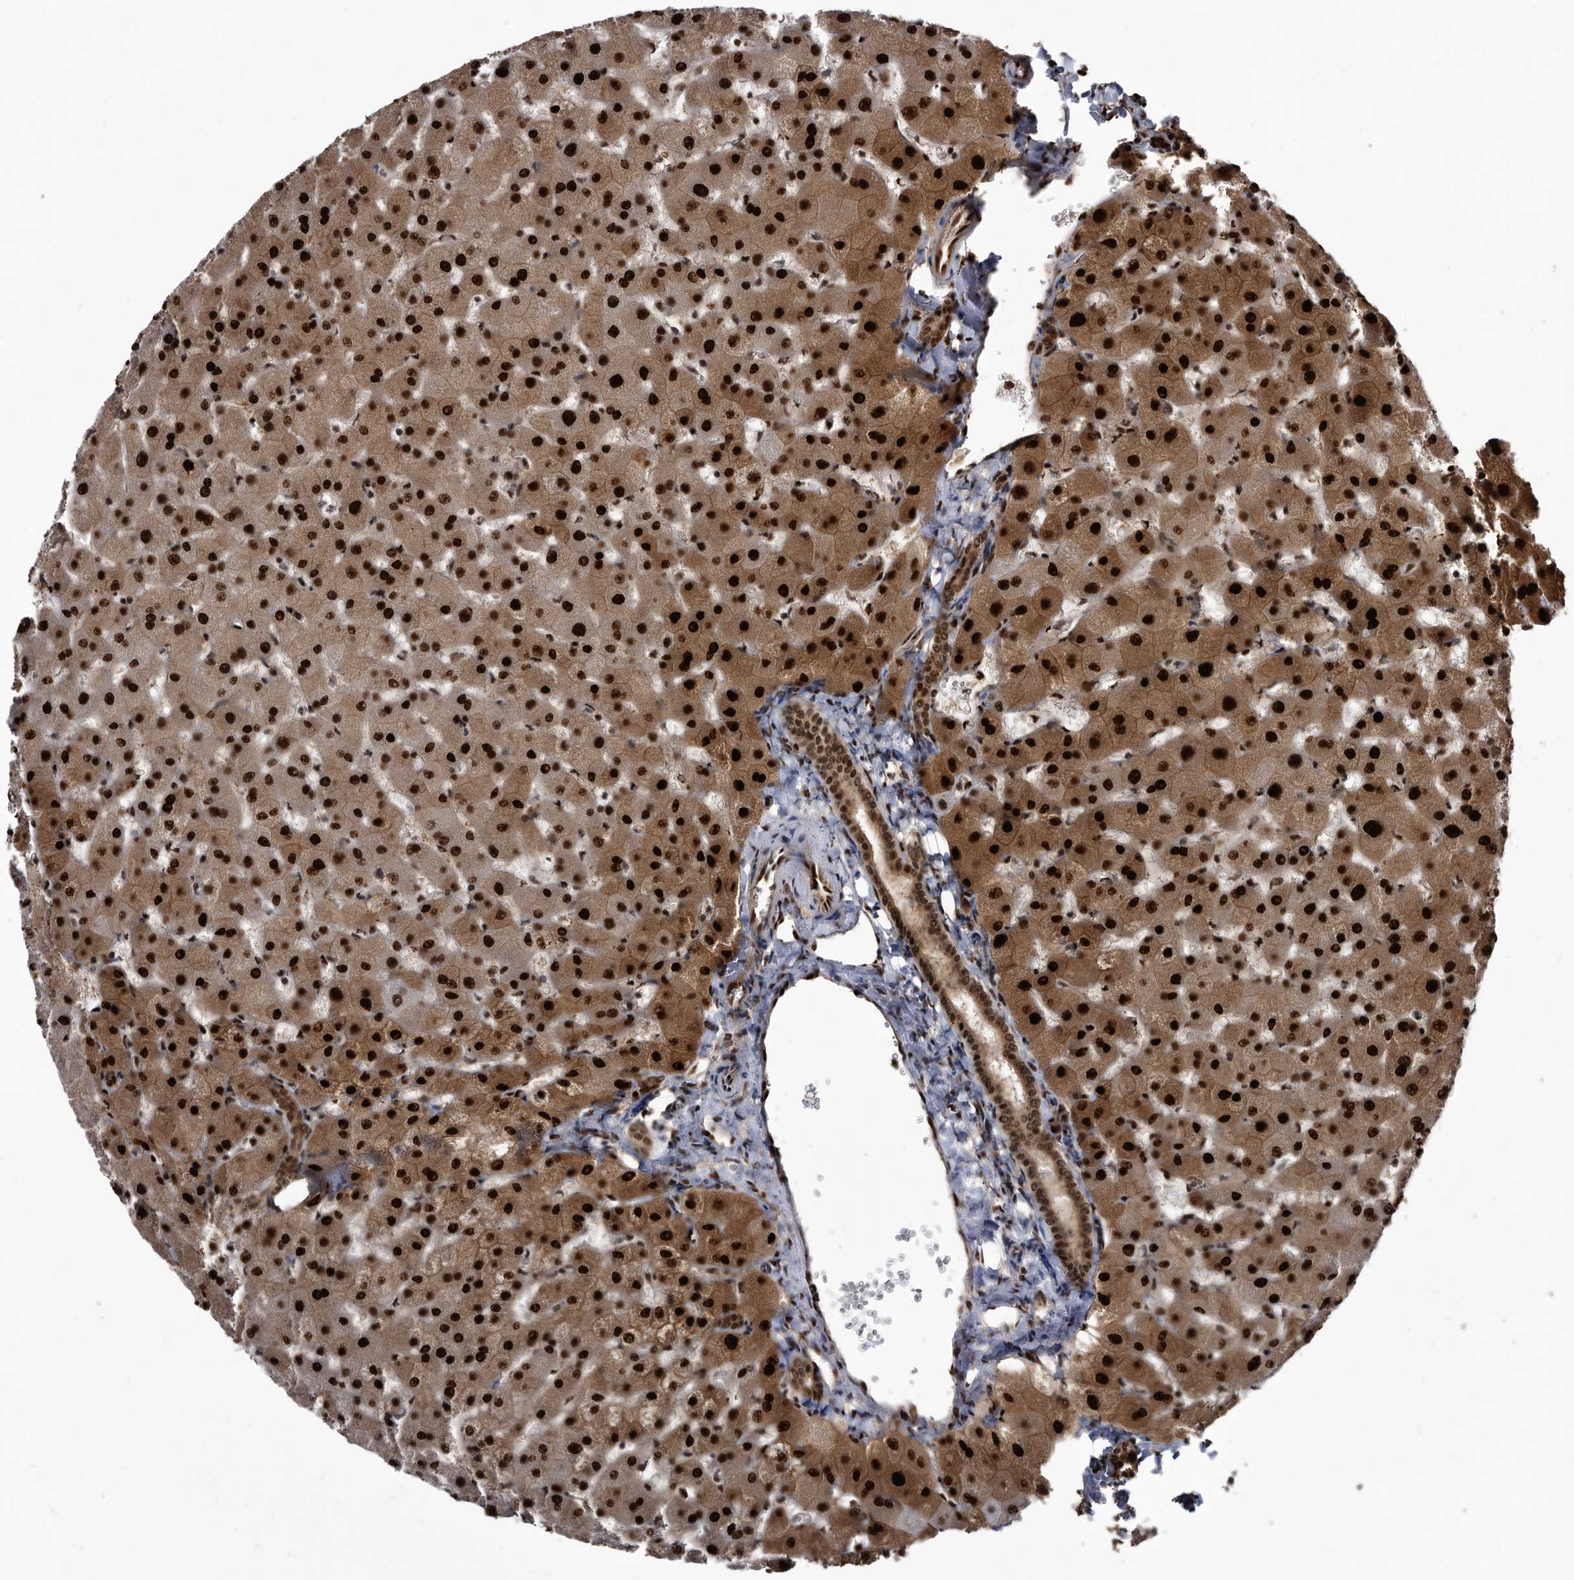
{"staining": {"intensity": "moderate", "quantity": ">75%", "location": "cytoplasmic/membranous,nuclear"}, "tissue": "liver", "cell_type": "Cholangiocytes", "image_type": "normal", "snomed": [{"axis": "morphology", "description": "Normal tissue, NOS"}, {"axis": "topography", "description": "Liver"}], "caption": "The immunohistochemical stain highlights moderate cytoplasmic/membranous,nuclear expression in cholangiocytes of unremarkable liver.", "gene": "RAD23B", "patient": {"sex": "female", "age": 63}}